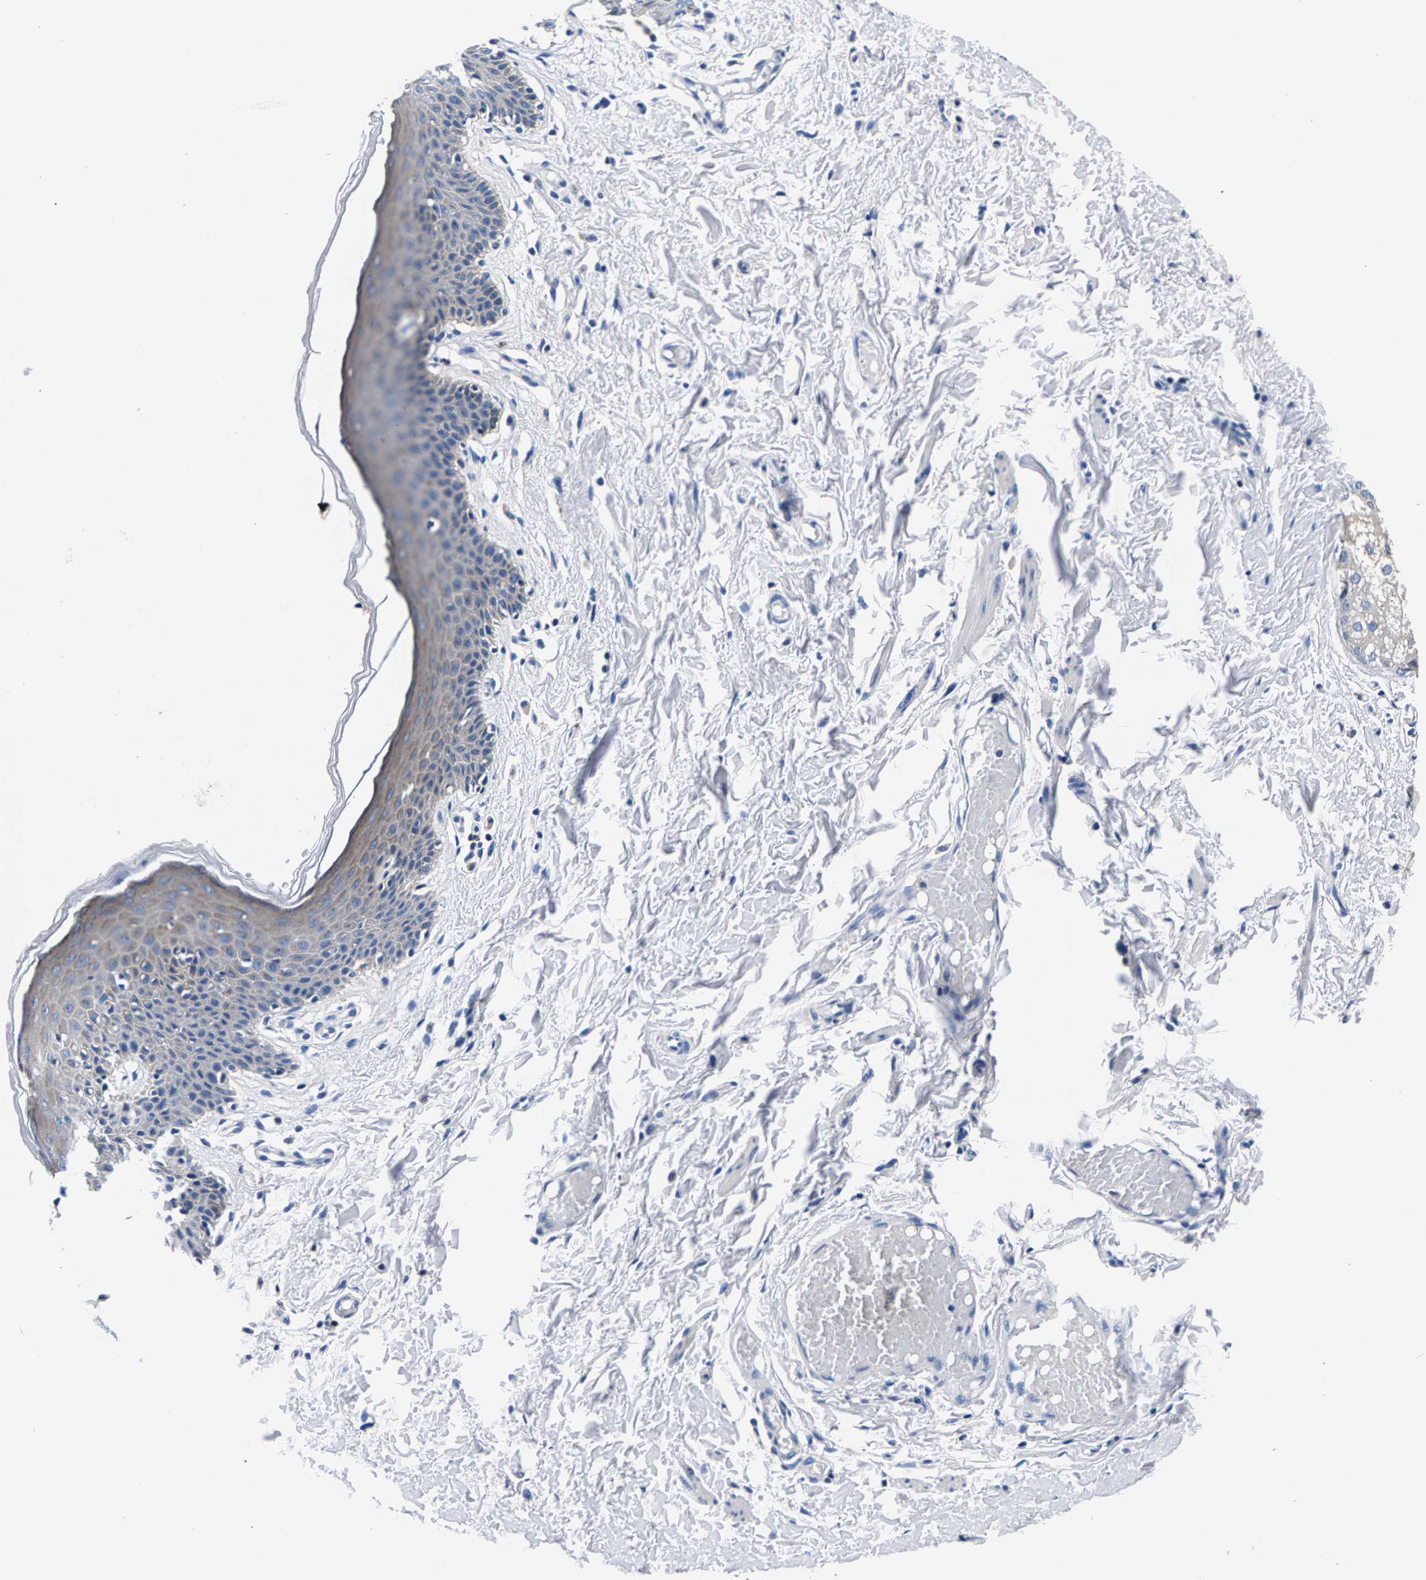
{"staining": {"intensity": "negative", "quantity": "none", "location": "none"}, "tissue": "skin", "cell_type": "Epidermal cells", "image_type": "normal", "snomed": [{"axis": "morphology", "description": "Normal tissue, NOS"}, {"axis": "topography", "description": "Vulva"}], "caption": "Photomicrograph shows no significant protein staining in epidermal cells of normal skin.", "gene": "PHF24", "patient": {"sex": "female", "age": 66}}